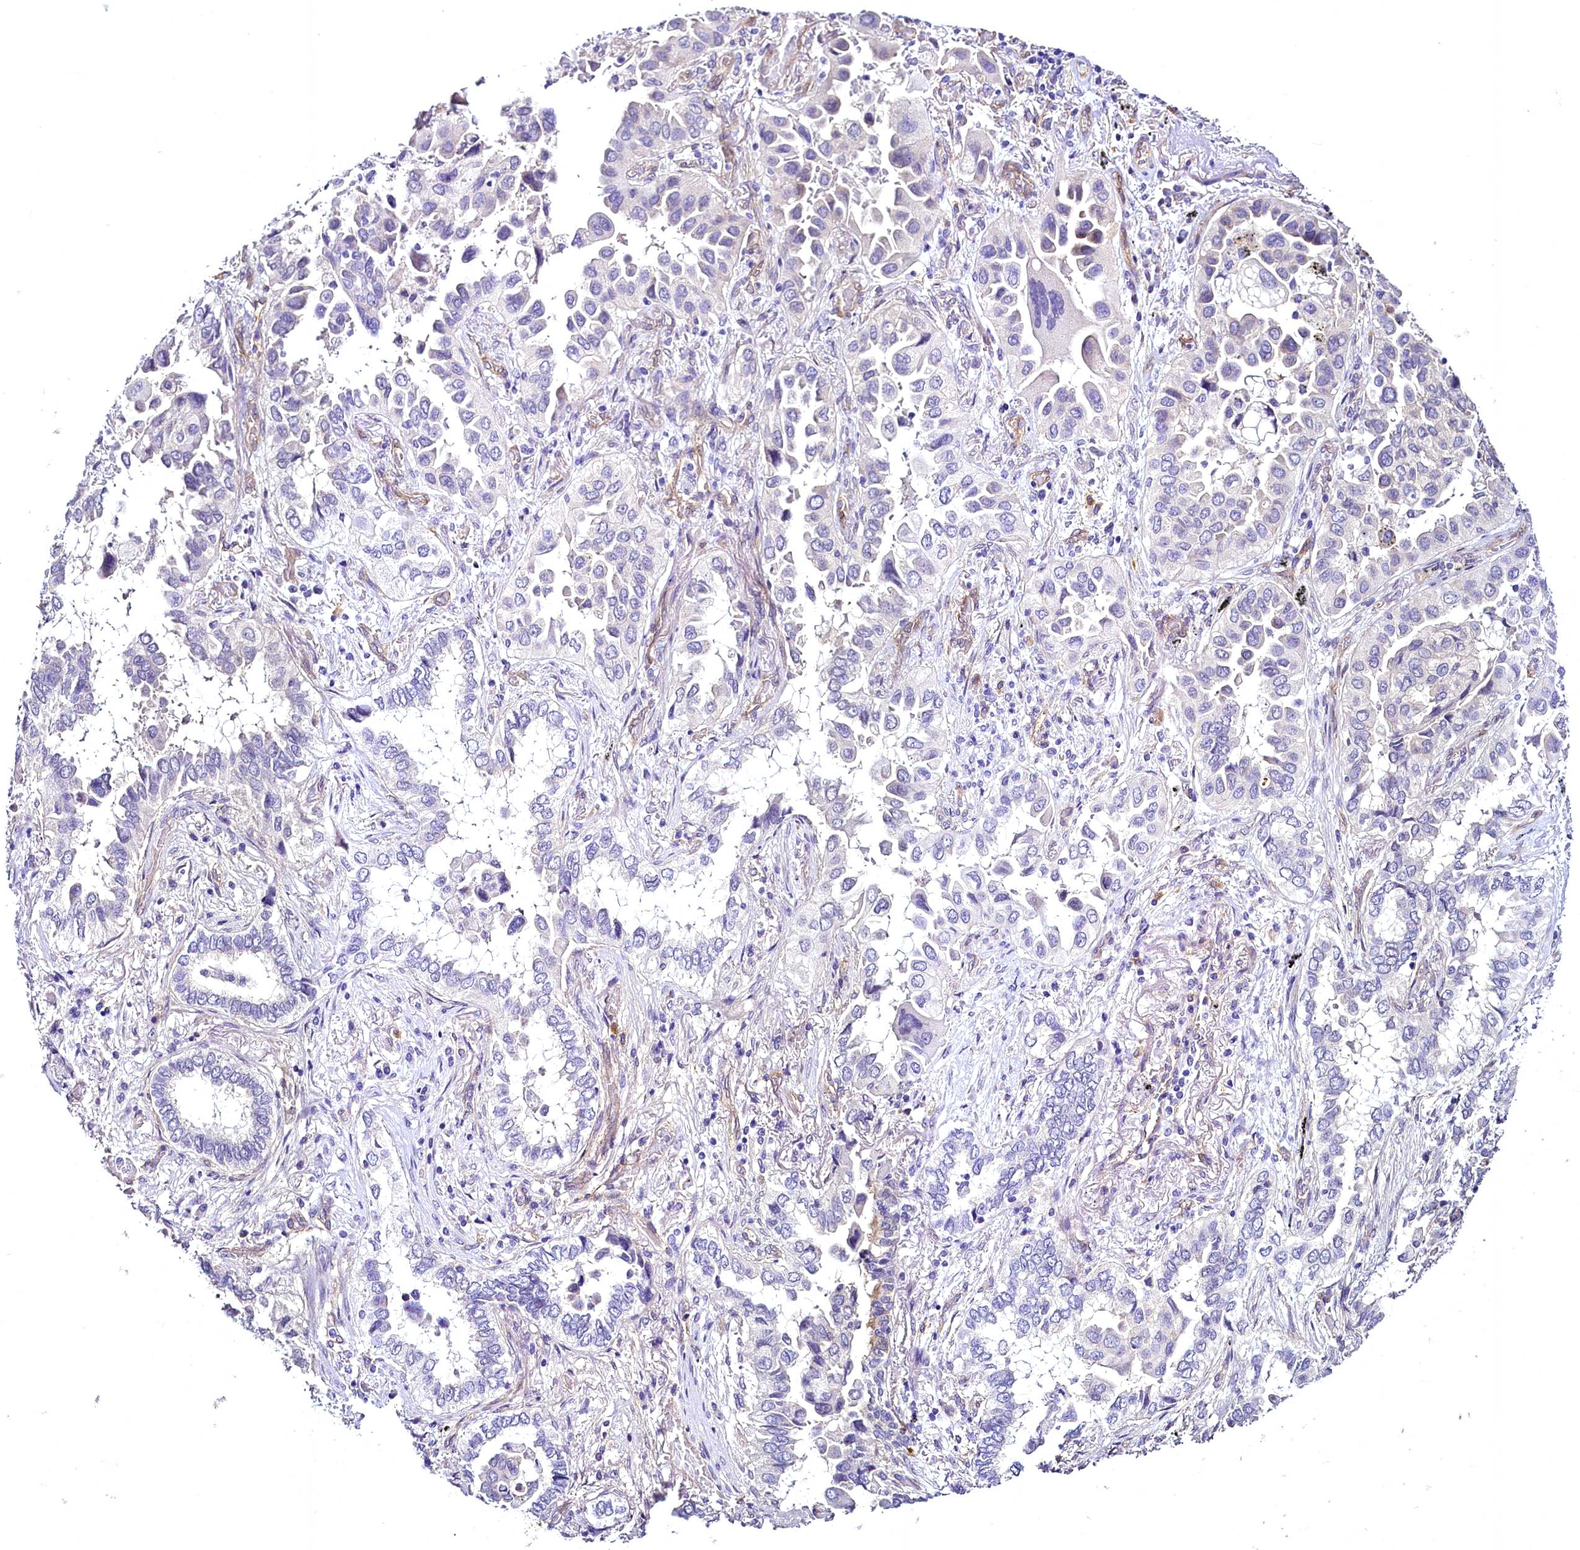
{"staining": {"intensity": "negative", "quantity": "none", "location": "none"}, "tissue": "lung cancer", "cell_type": "Tumor cells", "image_type": "cancer", "snomed": [{"axis": "morphology", "description": "Adenocarcinoma, NOS"}, {"axis": "topography", "description": "Lung"}], "caption": "Immunohistochemistry (IHC) of human lung adenocarcinoma exhibits no staining in tumor cells. The staining was performed using DAB to visualize the protein expression in brown, while the nuclei were stained in blue with hematoxylin (Magnification: 20x).", "gene": "STXBP1", "patient": {"sex": "female", "age": 76}}